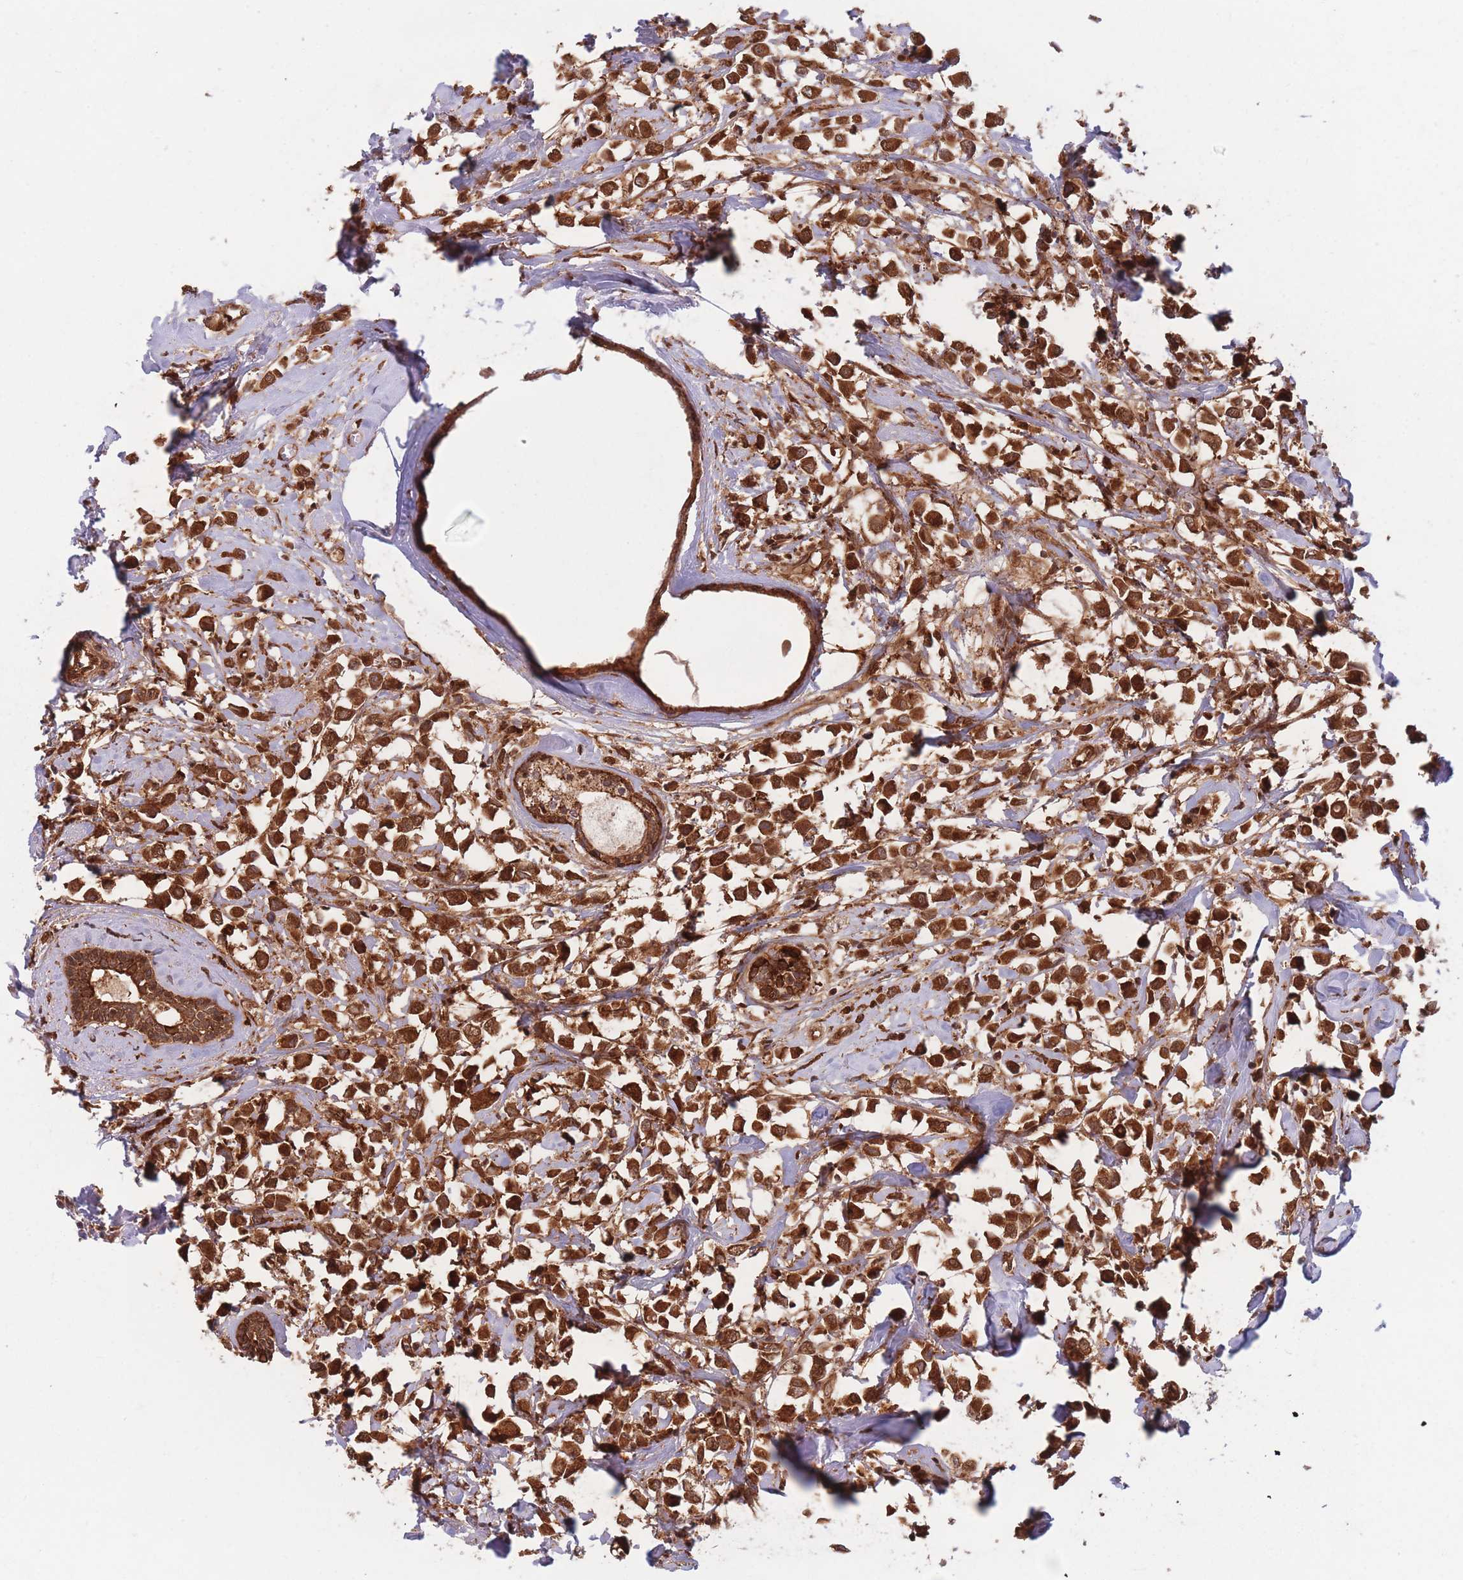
{"staining": {"intensity": "strong", "quantity": ">75%", "location": "cytoplasmic/membranous"}, "tissue": "breast cancer", "cell_type": "Tumor cells", "image_type": "cancer", "snomed": [{"axis": "morphology", "description": "Duct carcinoma"}, {"axis": "topography", "description": "Breast"}], "caption": "Human breast invasive ductal carcinoma stained with a brown dye demonstrates strong cytoplasmic/membranous positive expression in about >75% of tumor cells.", "gene": "PODXL2", "patient": {"sex": "female", "age": 61}}